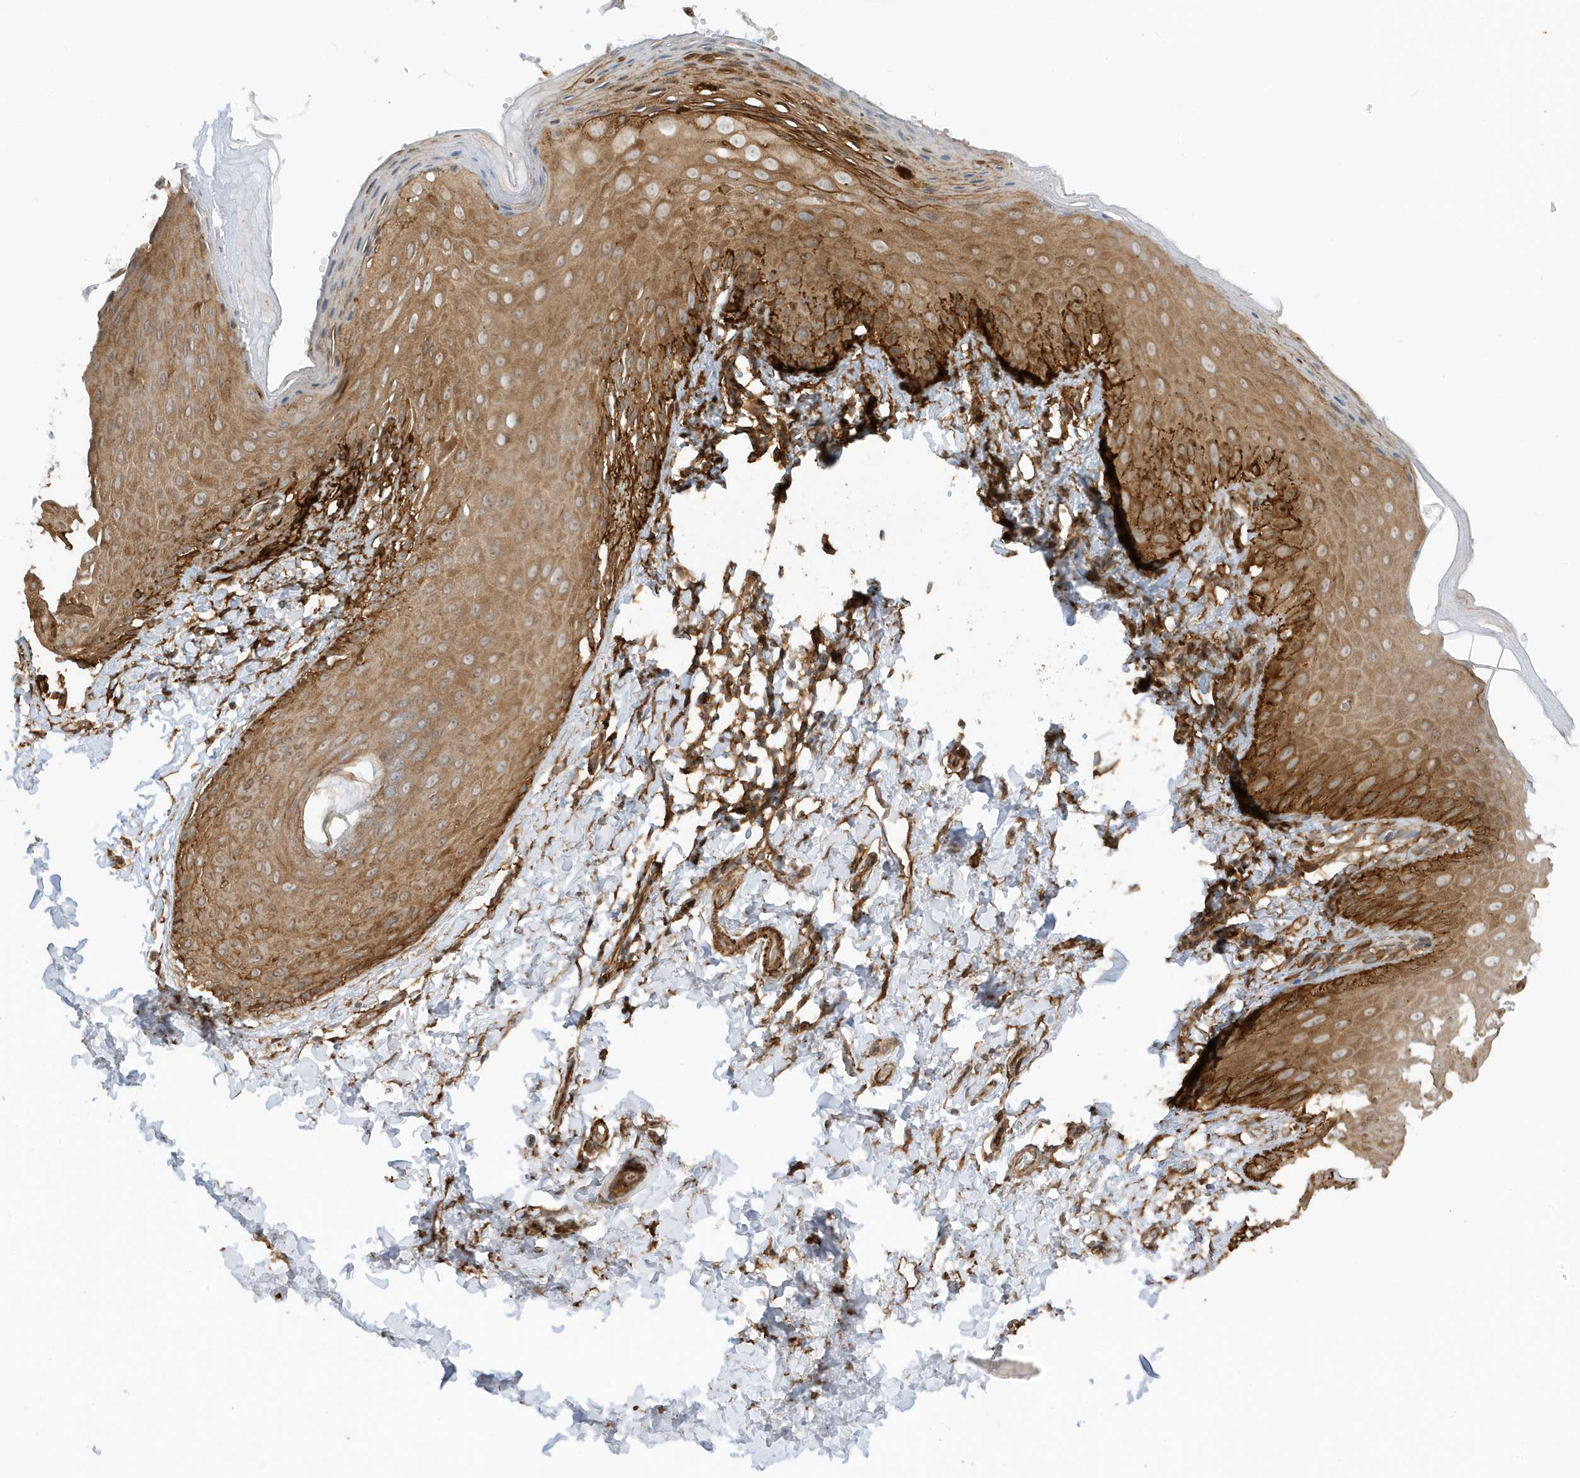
{"staining": {"intensity": "moderate", "quantity": ">75%", "location": "cytoplasmic/membranous"}, "tissue": "skin", "cell_type": "Epidermal cells", "image_type": "normal", "snomed": [{"axis": "morphology", "description": "Normal tissue, NOS"}, {"axis": "topography", "description": "Anal"}], "caption": "Approximately >75% of epidermal cells in normal skin exhibit moderate cytoplasmic/membranous protein positivity as visualized by brown immunohistochemical staining.", "gene": "CDC42EP3", "patient": {"sex": "male", "age": 44}}